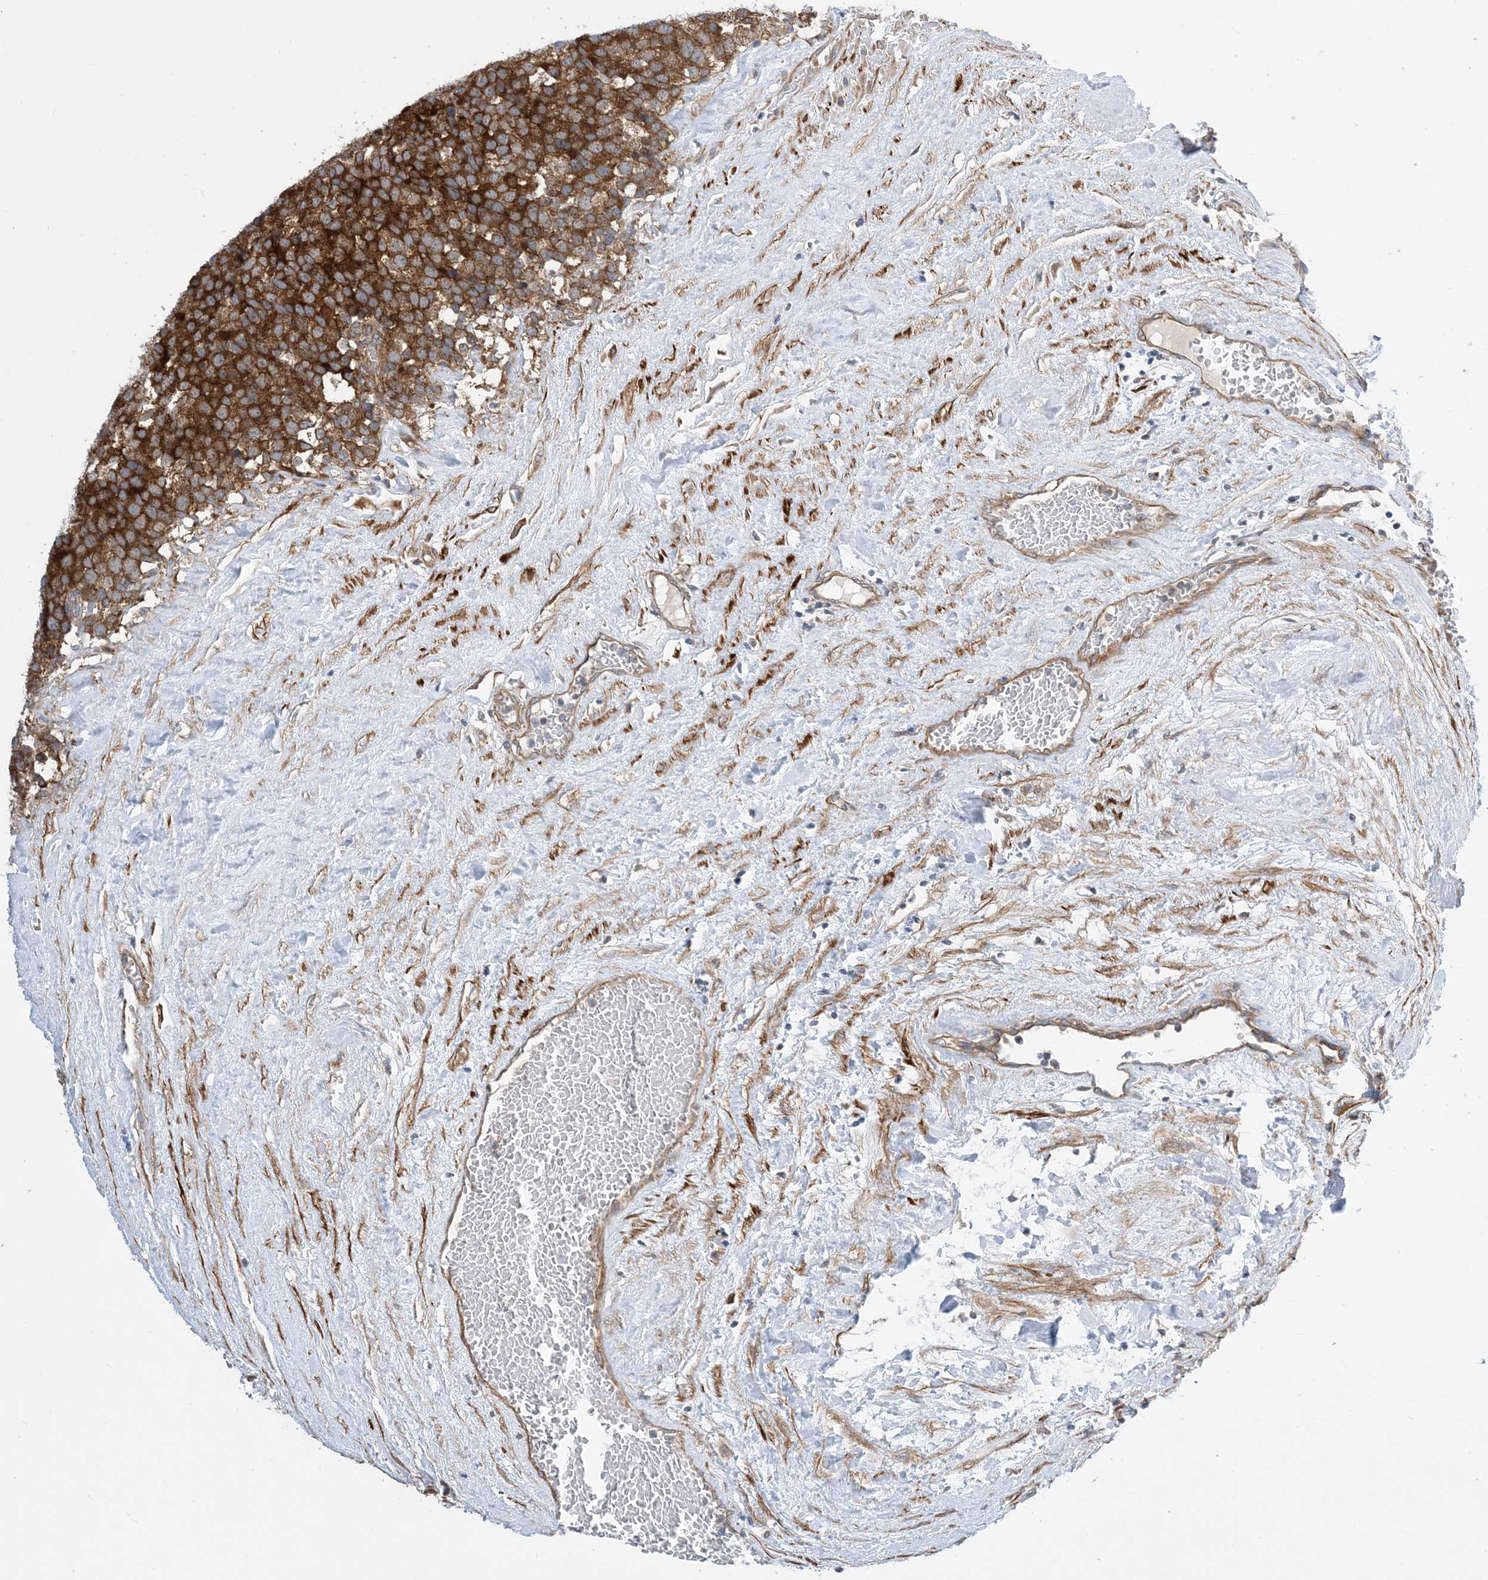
{"staining": {"intensity": "strong", "quantity": ">75%", "location": "cytoplasmic/membranous"}, "tissue": "testis cancer", "cell_type": "Tumor cells", "image_type": "cancer", "snomed": [{"axis": "morphology", "description": "Seminoma, NOS"}, {"axis": "topography", "description": "Testis"}], "caption": "Immunohistochemical staining of testis seminoma demonstrates high levels of strong cytoplasmic/membranous protein staining in approximately >75% of tumor cells.", "gene": "EHBP1", "patient": {"sex": "male", "age": 71}}